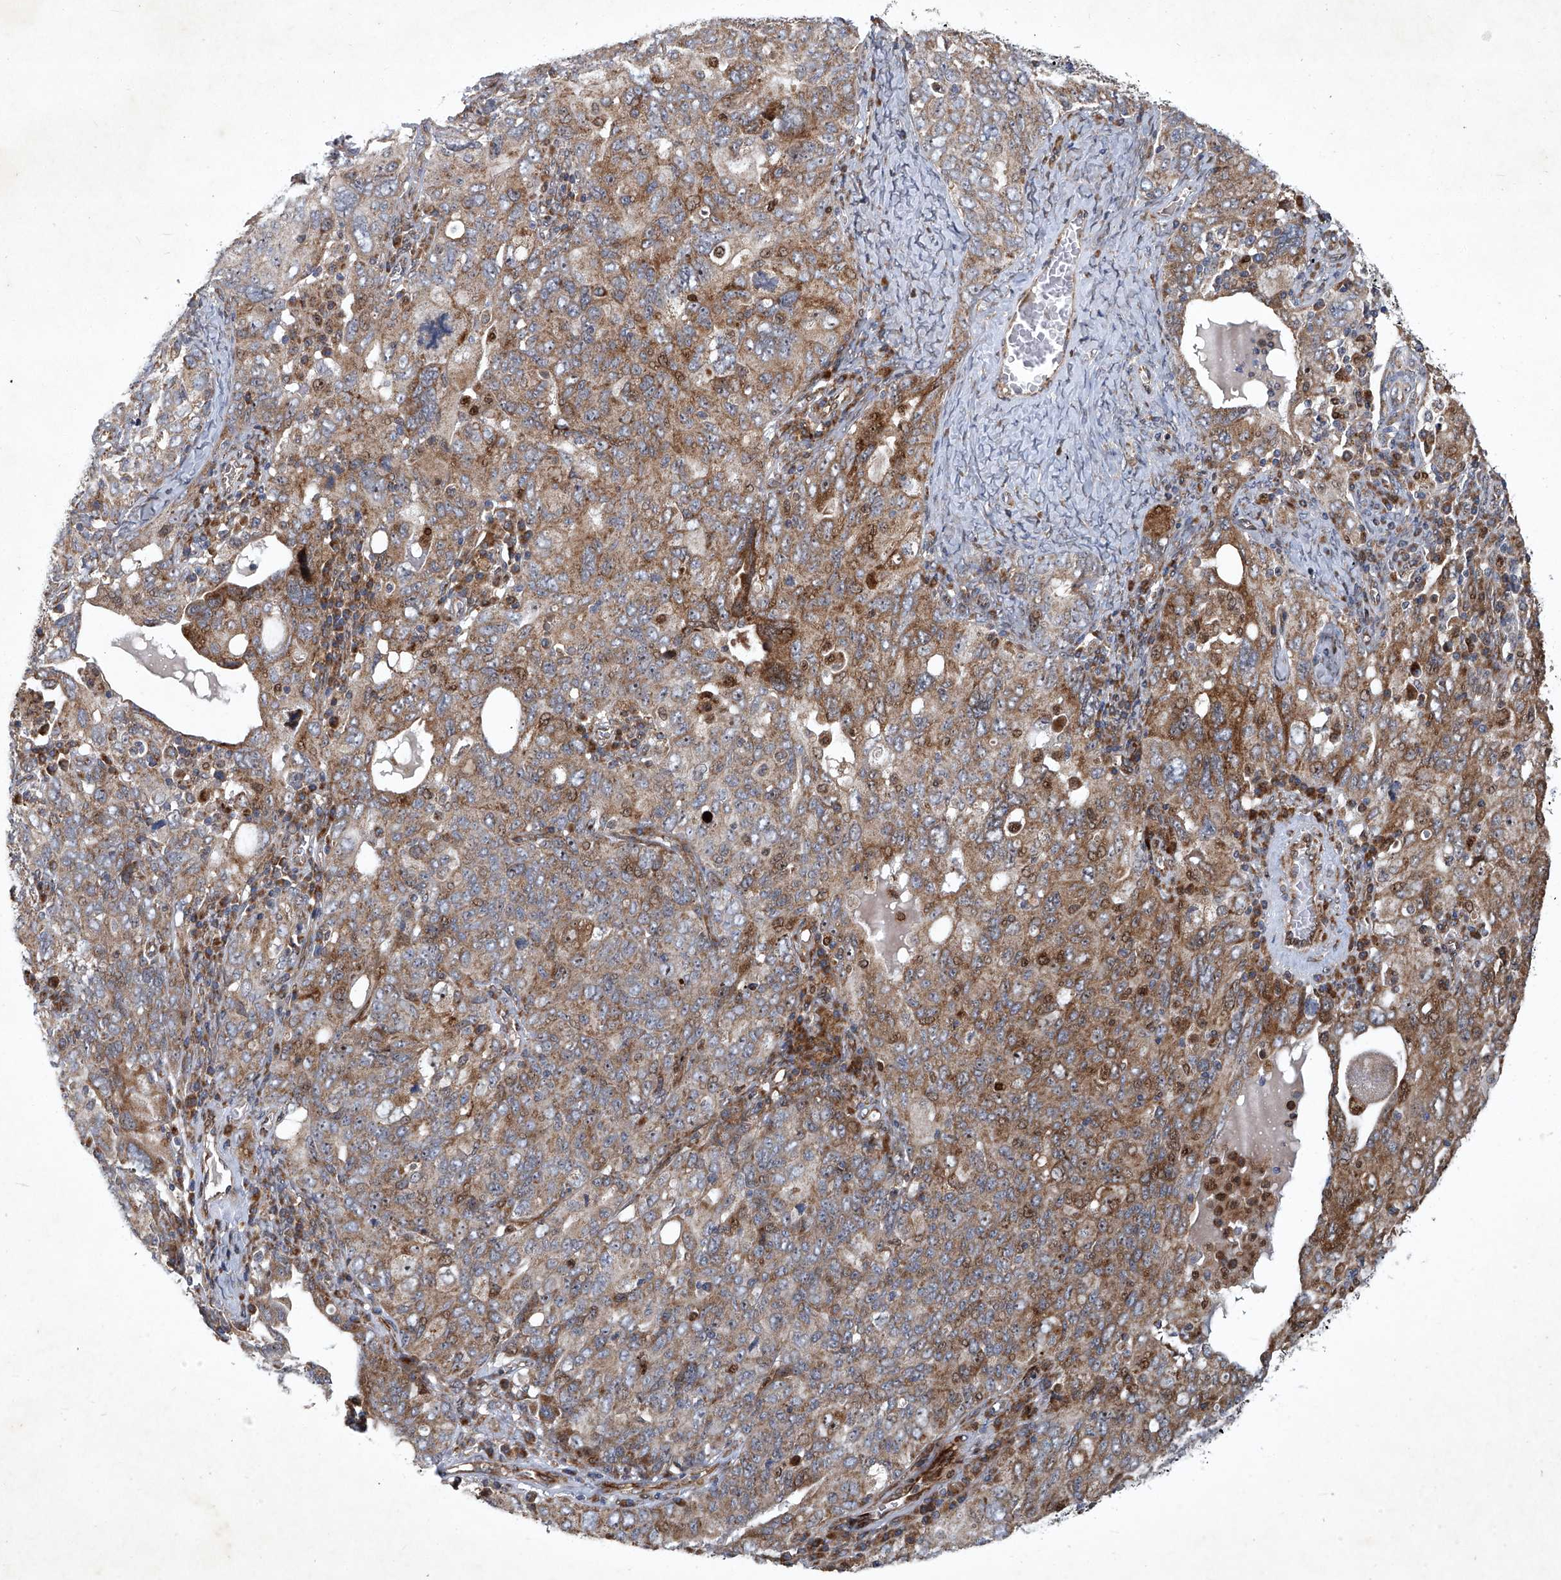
{"staining": {"intensity": "moderate", "quantity": ">75%", "location": "cytoplasmic/membranous"}, "tissue": "ovarian cancer", "cell_type": "Tumor cells", "image_type": "cancer", "snomed": [{"axis": "morphology", "description": "Carcinoma, endometroid"}, {"axis": "topography", "description": "Ovary"}], "caption": "Ovarian cancer (endometroid carcinoma) stained with a brown dye displays moderate cytoplasmic/membranous positive staining in about >75% of tumor cells.", "gene": "GPR132", "patient": {"sex": "female", "age": 62}}